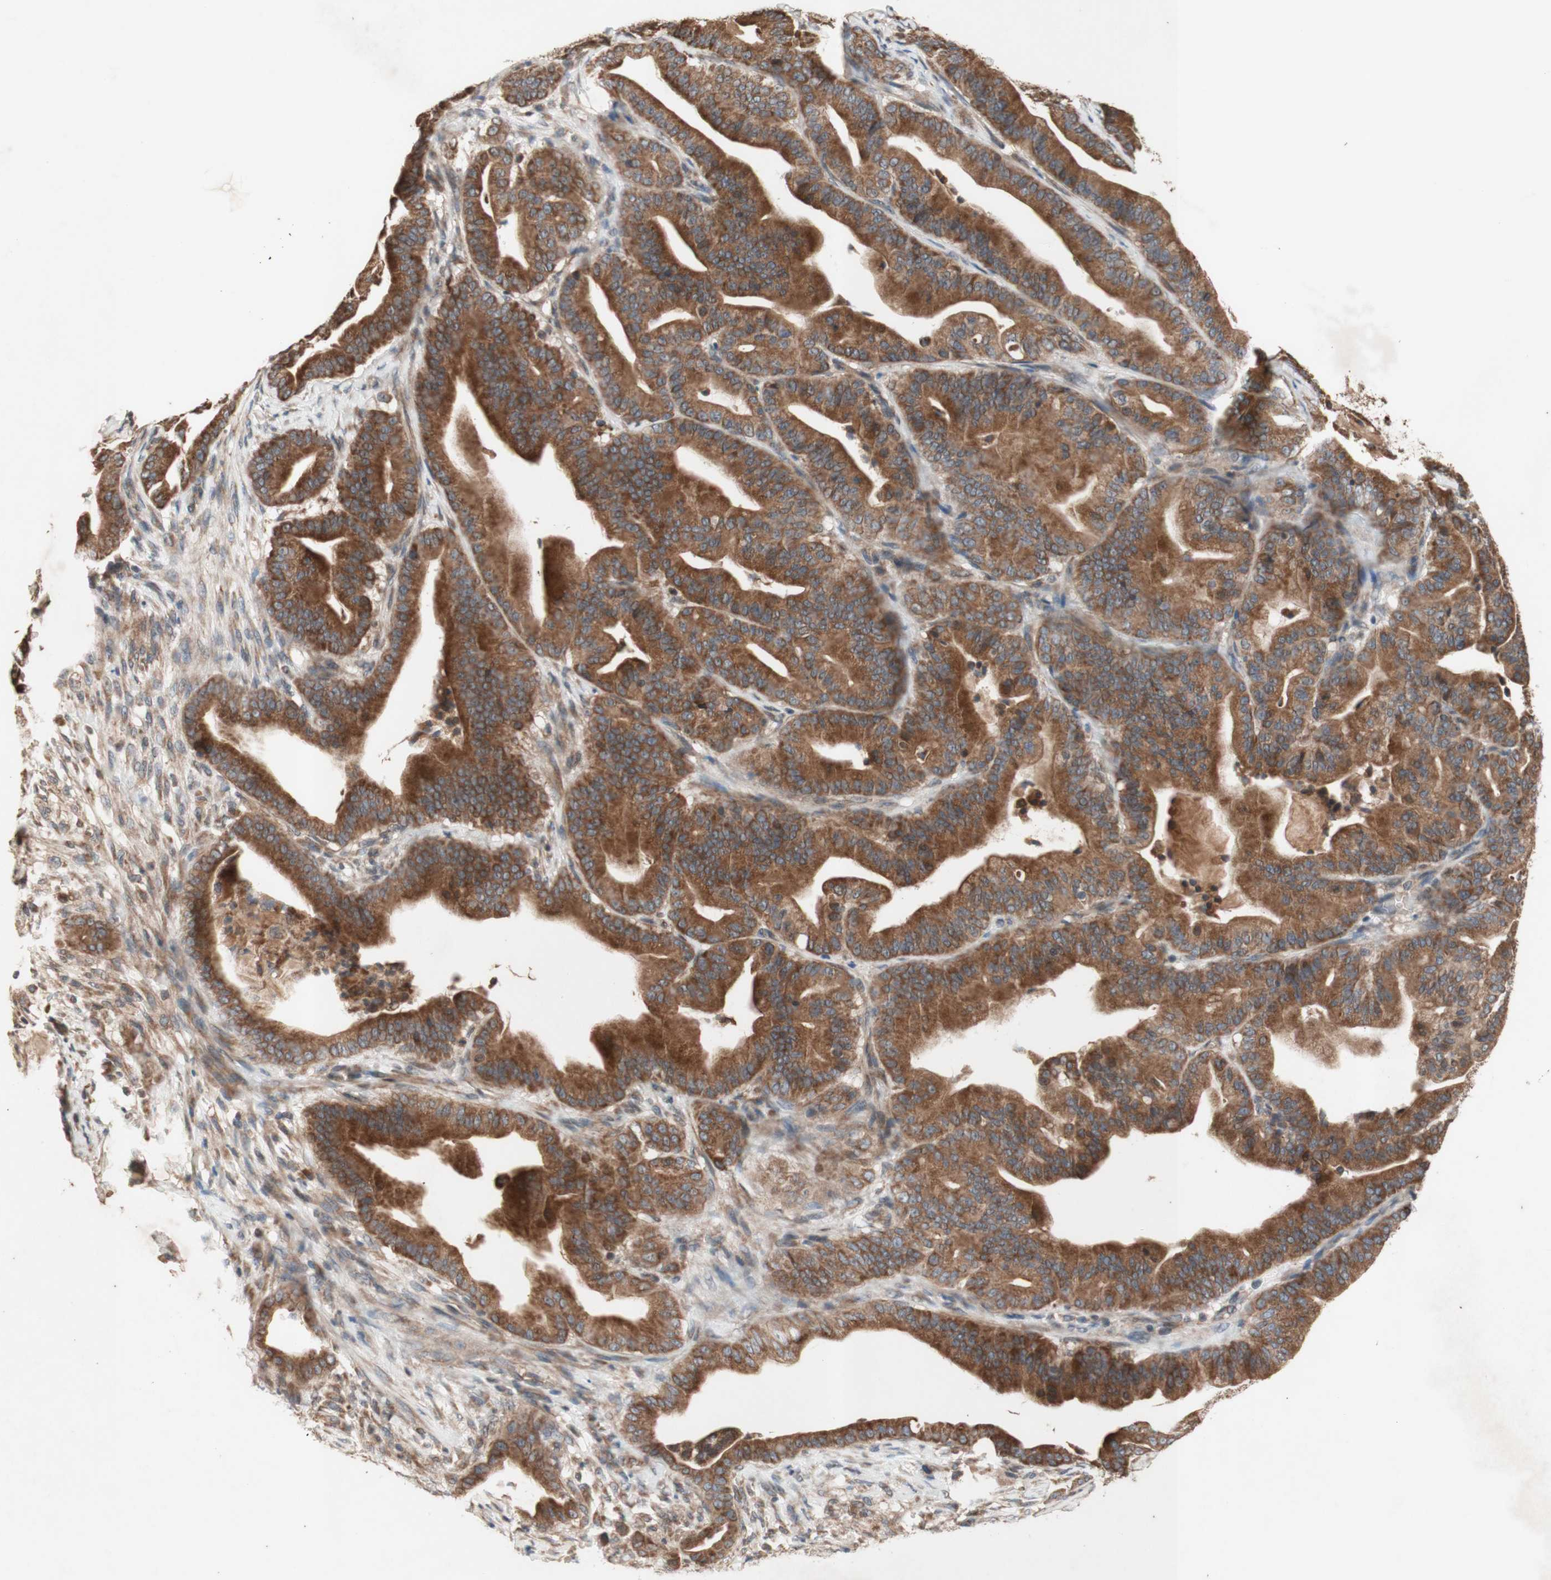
{"staining": {"intensity": "strong", "quantity": ">75%", "location": "cytoplasmic/membranous"}, "tissue": "pancreatic cancer", "cell_type": "Tumor cells", "image_type": "cancer", "snomed": [{"axis": "morphology", "description": "Adenocarcinoma, NOS"}, {"axis": "topography", "description": "Pancreas"}], "caption": "Immunohistochemistry (IHC) staining of adenocarcinoma (pancreatic), which displays high levels of strong cytoplasmic/membranous staining in about >75% of tumor cells indicating strong cytoplasmic/membranous protein staining. The staining was performed using DAB (brown) for protein detection and nuclei were counterstained in hematoxylin (blue).", "gene": "DDOST", "patient": {"sex": "male", "age": 63}}